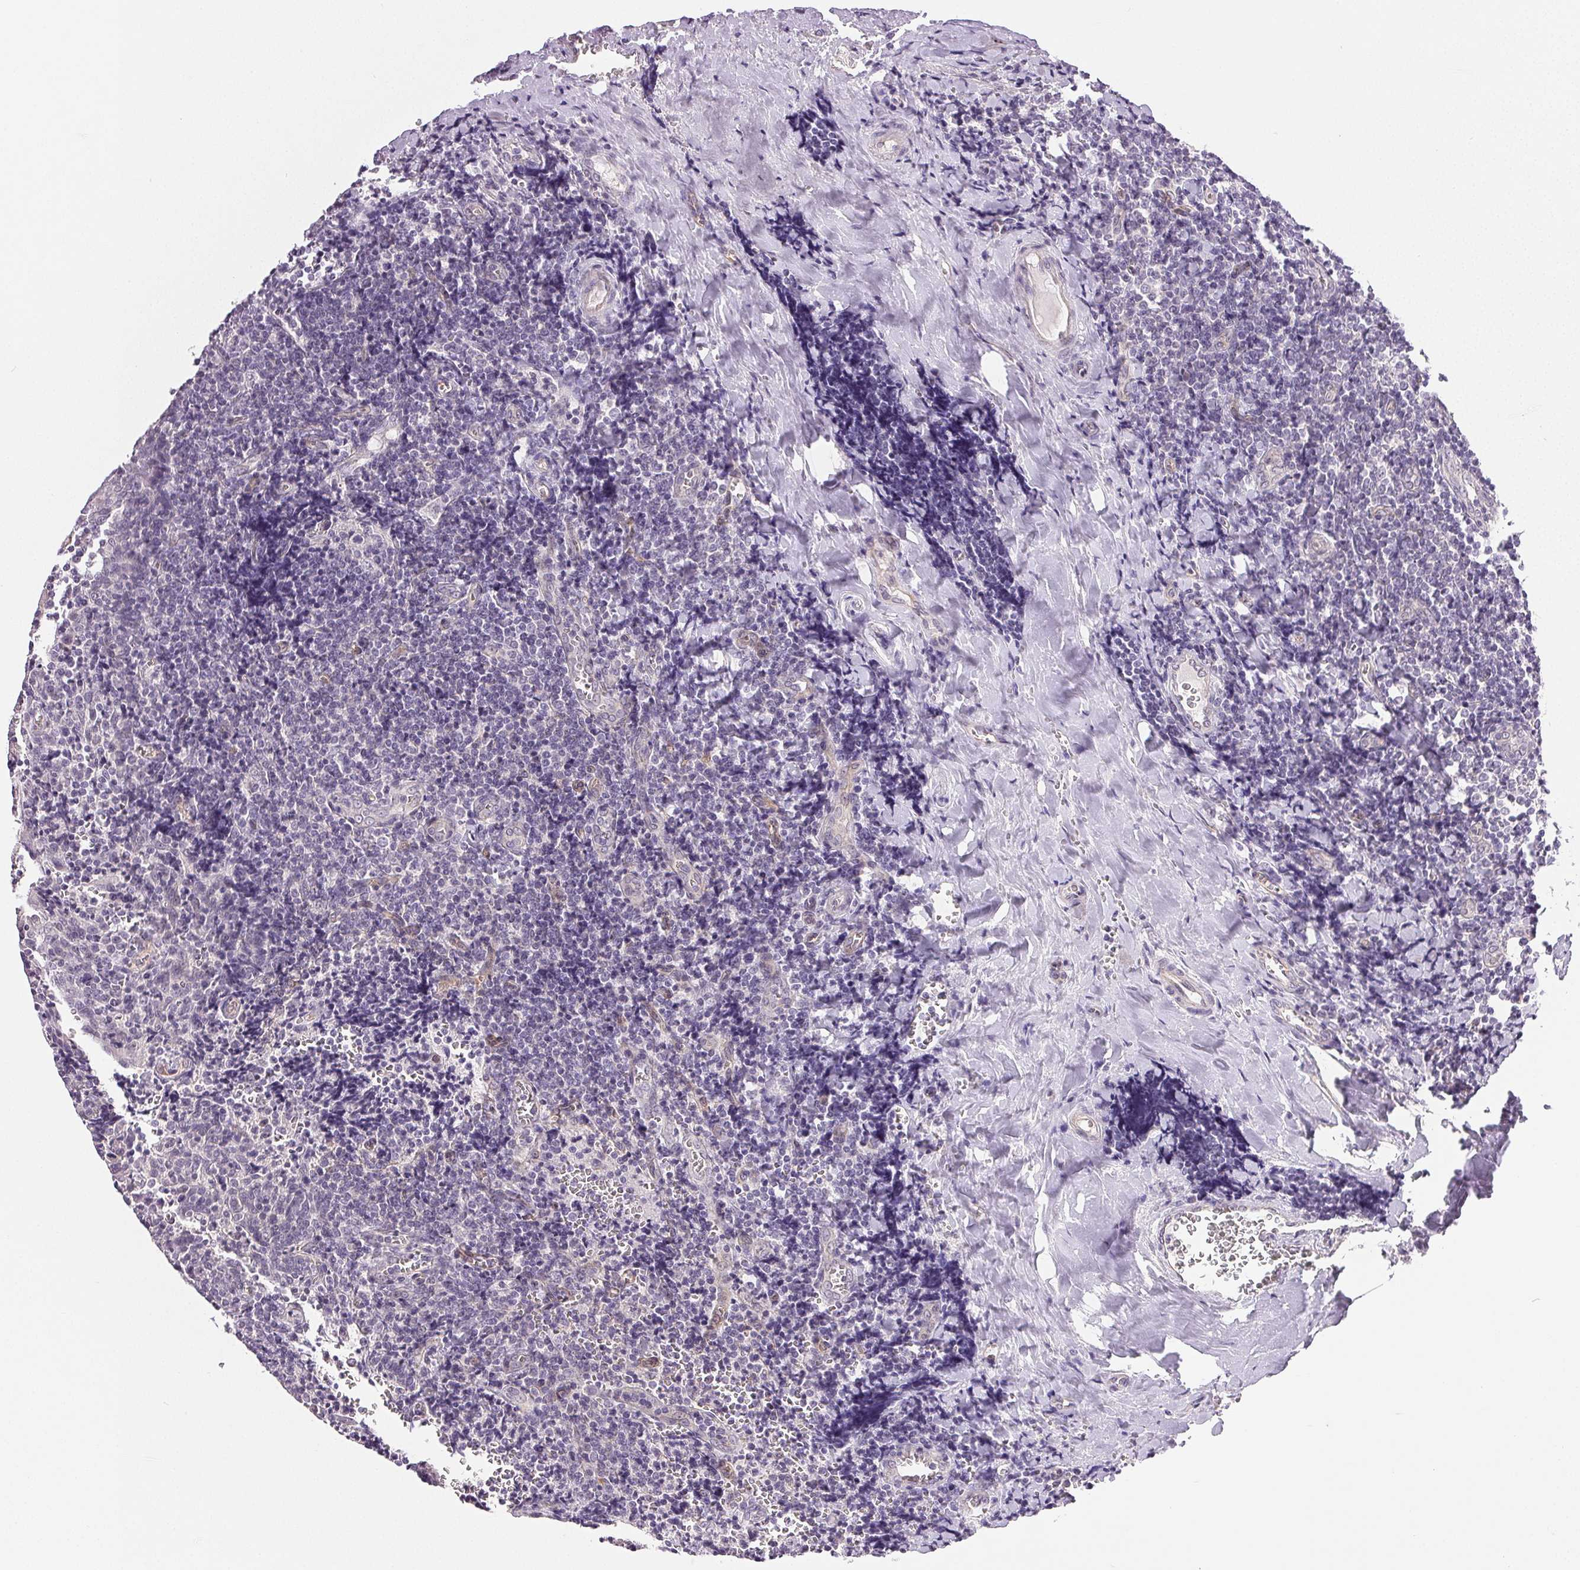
{"staining": {"intensity": "negative", "quantity": "none", "location": "none"}, "tissue": "tonsil", "cell_type": "Germinal center cells", "image_type": "normal", "snomed": [{"axis": "morphology", "description": "Normal tissue, NOS"}, {"axis": "morphology", "description": "Inflammation, NOS"}, {"axis": "topography", "description": "Tonsil"}], "caption": "IHC photomicrograph of normal tonsil stained for a protein (brown), which demonstrates no staining in germinal center cells. (IHC, brightfield microscopy, high magnification).", "gene": "PLCB1", "patient": {"sex": "female", "age": 31}}